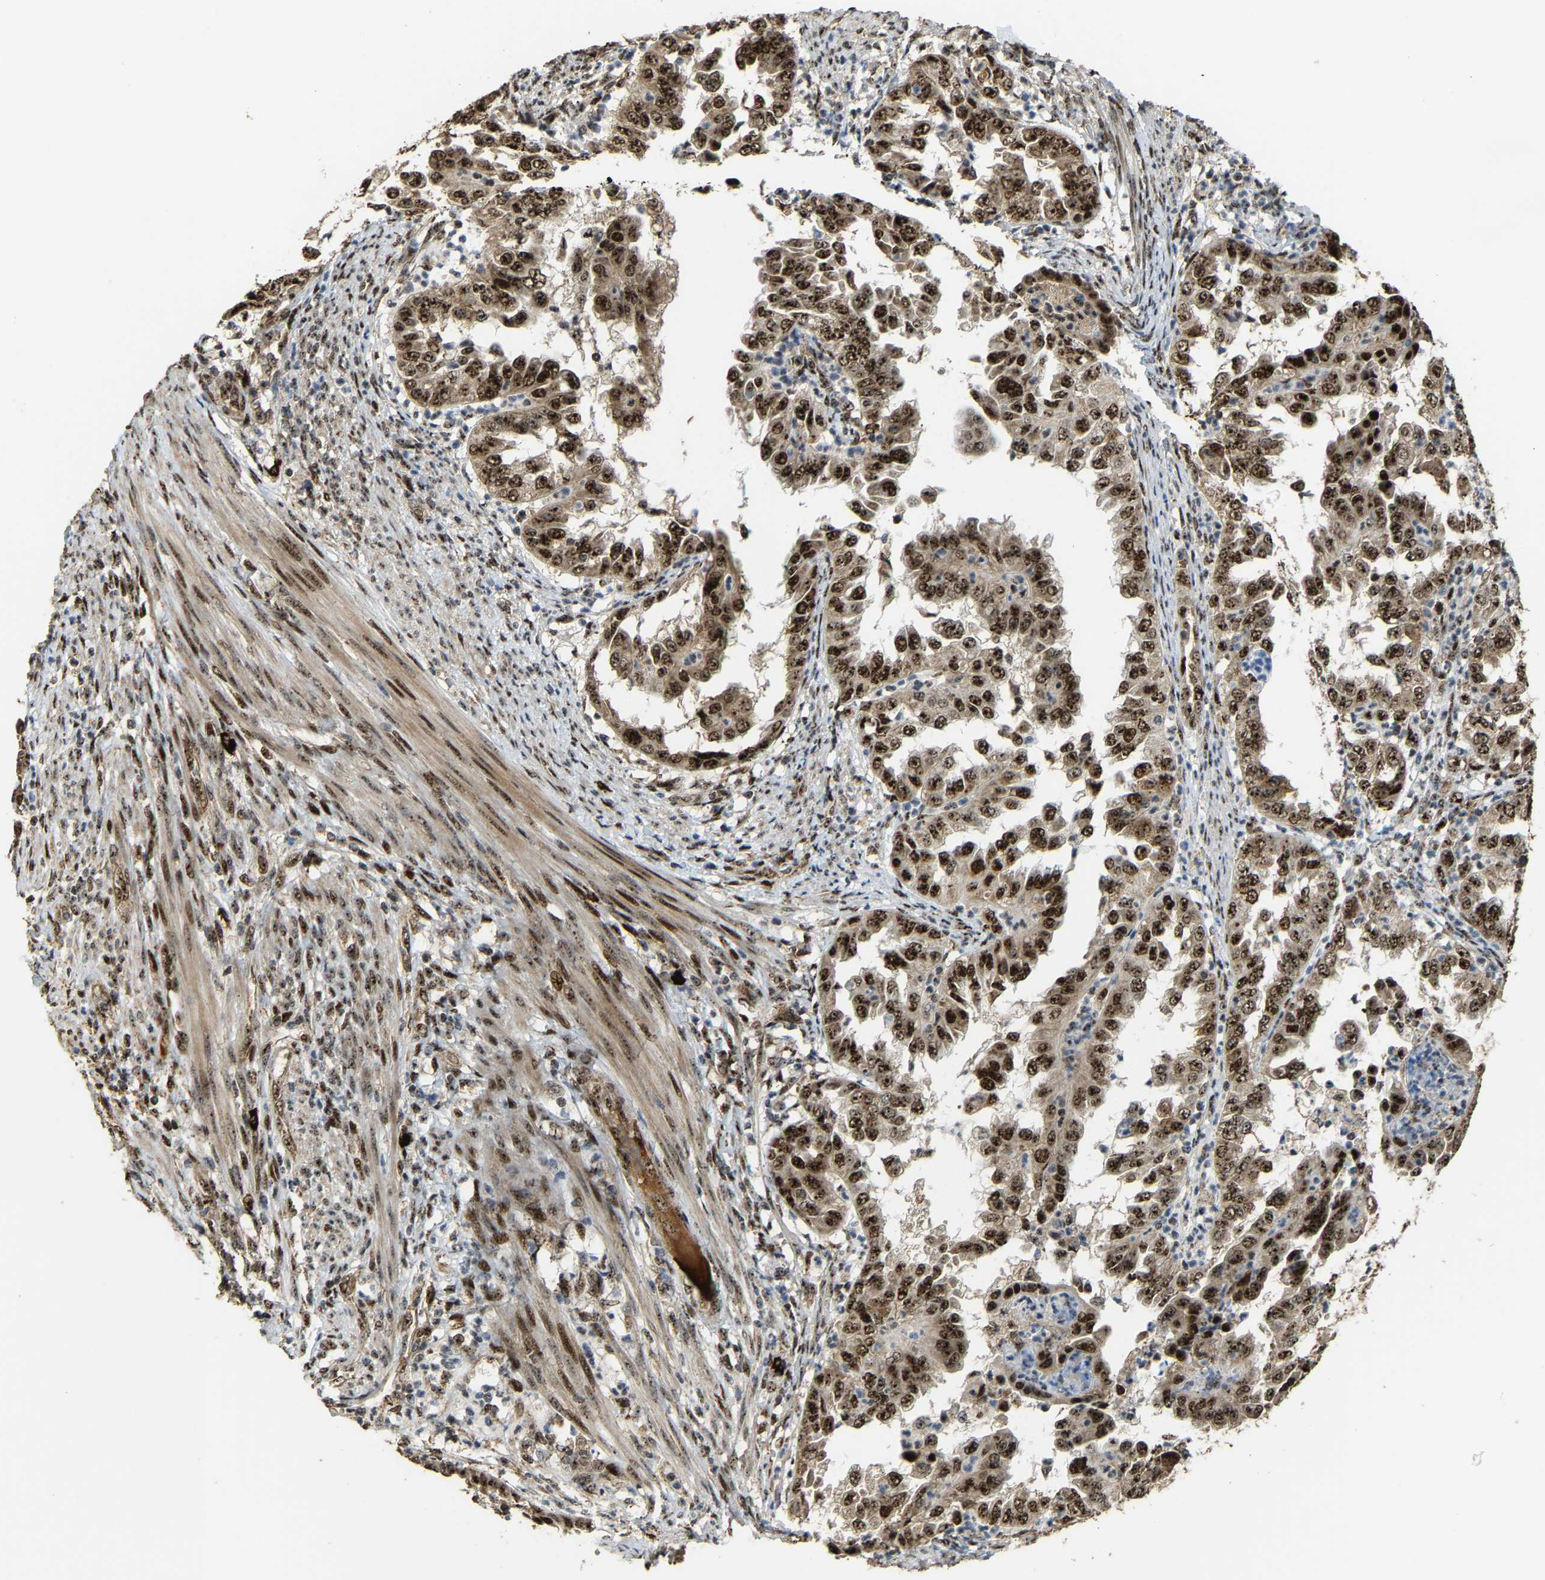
{"staining": {"intensity": "strong", "quantity": ">75%", "location": "cytoplasmic/membranous,nuclear"}, "tissue": "endometrial cancer", "cell_type": "Tumor cells", "image_type": "cancer", "snomed": [{"axis": "morphology", "description": "Adenocarcinoma, NOS"}, {"axis": "topography", "description": "Endometrium"}], "caption": "This is a histology image of immunohistochemistry (IHC) staining of adenocarcinoma (endometrial), which shows strong positivity in the cytoplasmic/membranous and nuclear of tumor cells.", "gene": "ZNF687", "patient": {"sex": "female", "age": 85}}